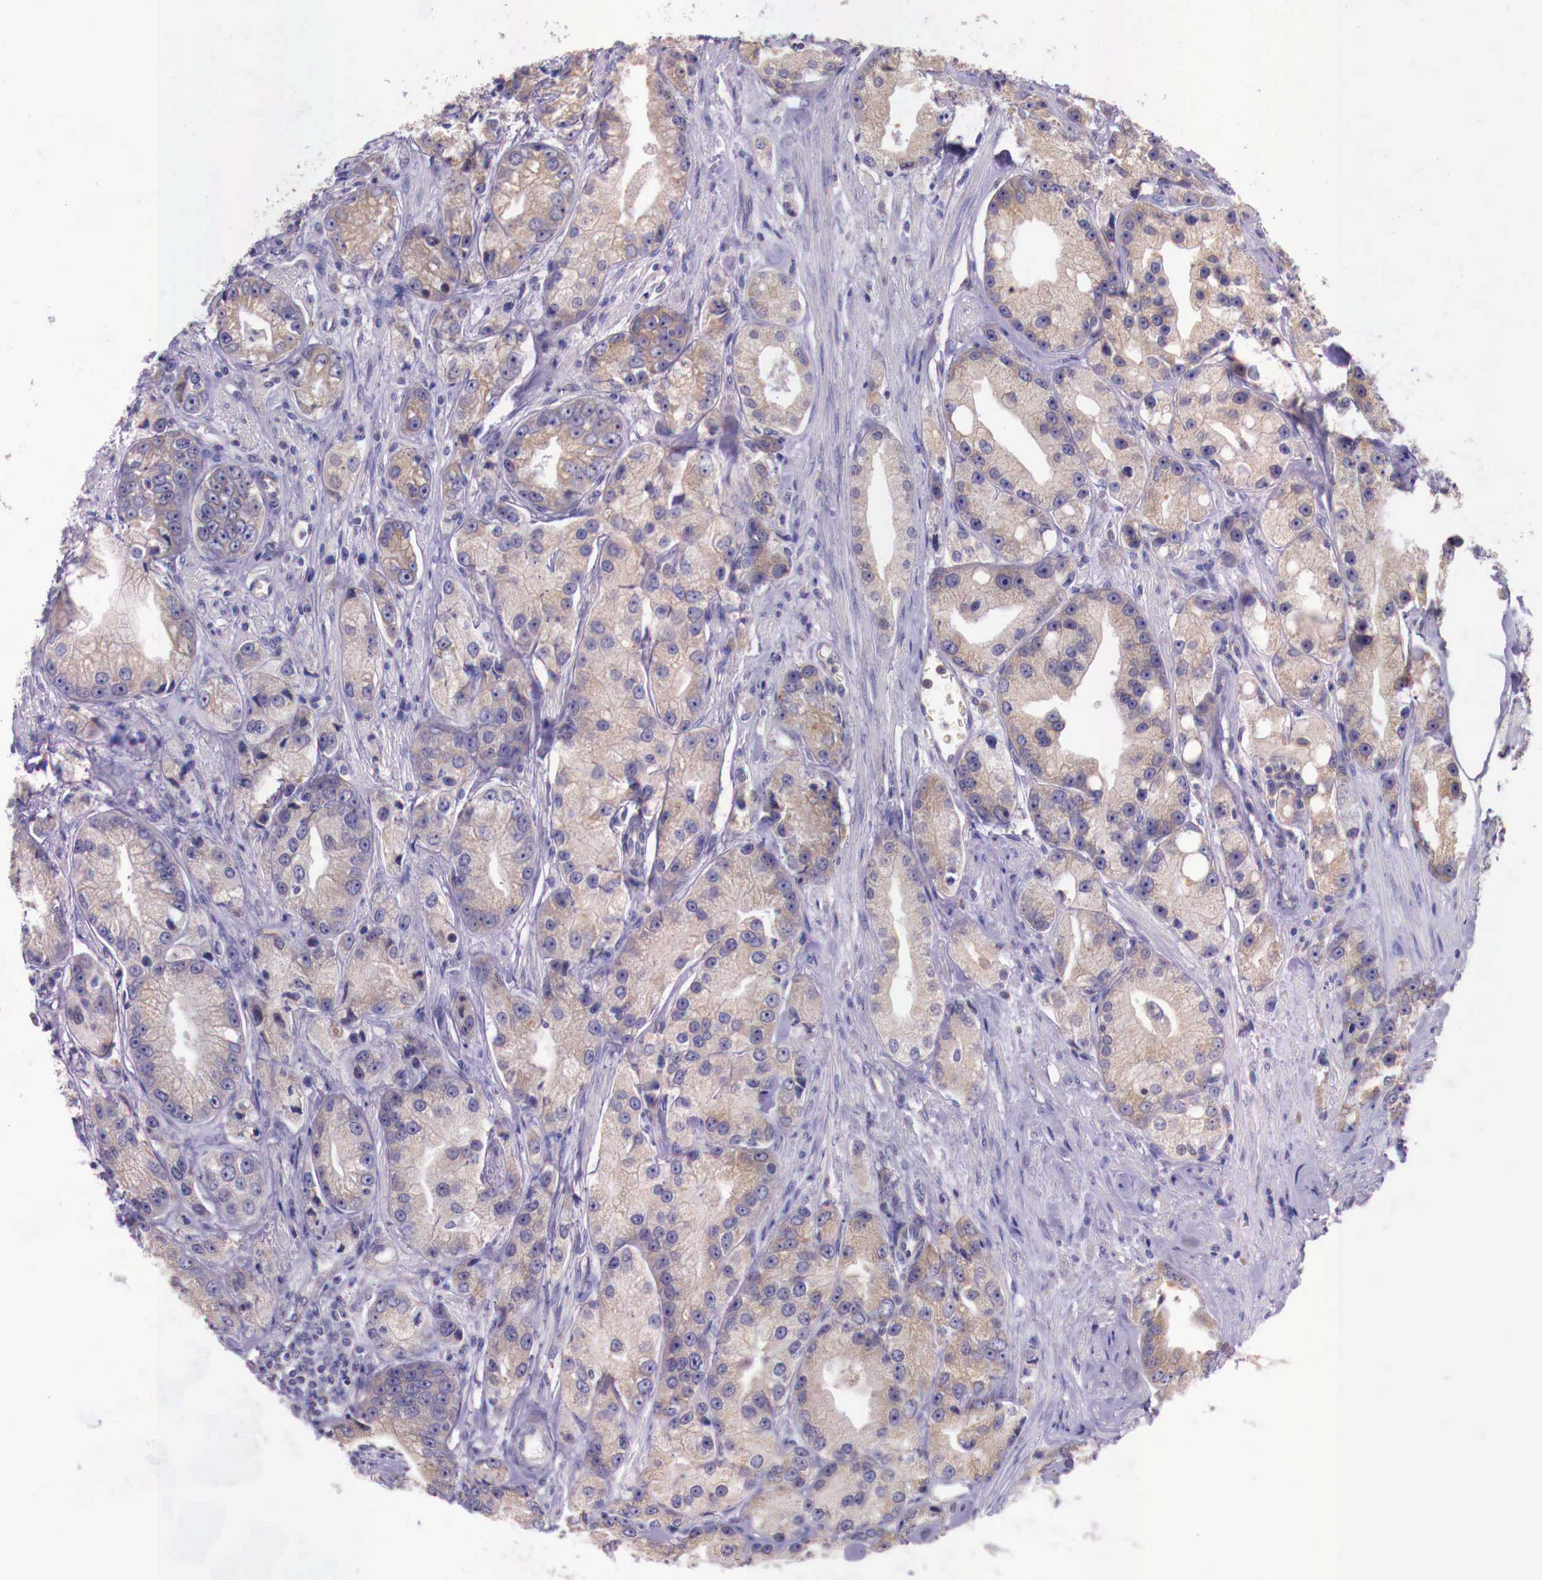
{"staining": {"intensity": "weak", "quantity": "25%-75%", "location": "cytoplasmic/membranous"}, "tissue": "prostate cancer", "cell_type": "Tumor cells", "image_type": "cancer", "snomed": [{"axis": "morphology", "description": "Adenocarcinoma, Medium grade"}, {"axis": "topography", "description": "Prostate"}], "caption": "IHC of prostate medium-grade adenocarcinoma reveals low levels of weak cytoplasmic/membranous staining in approximately 25%-75% of tumor cells. (brown staining indicates protein expression, while blue staining denotes nuclei).", "gene": "GRIPAP1", "patient": {"sex": "male", "age": 72}}